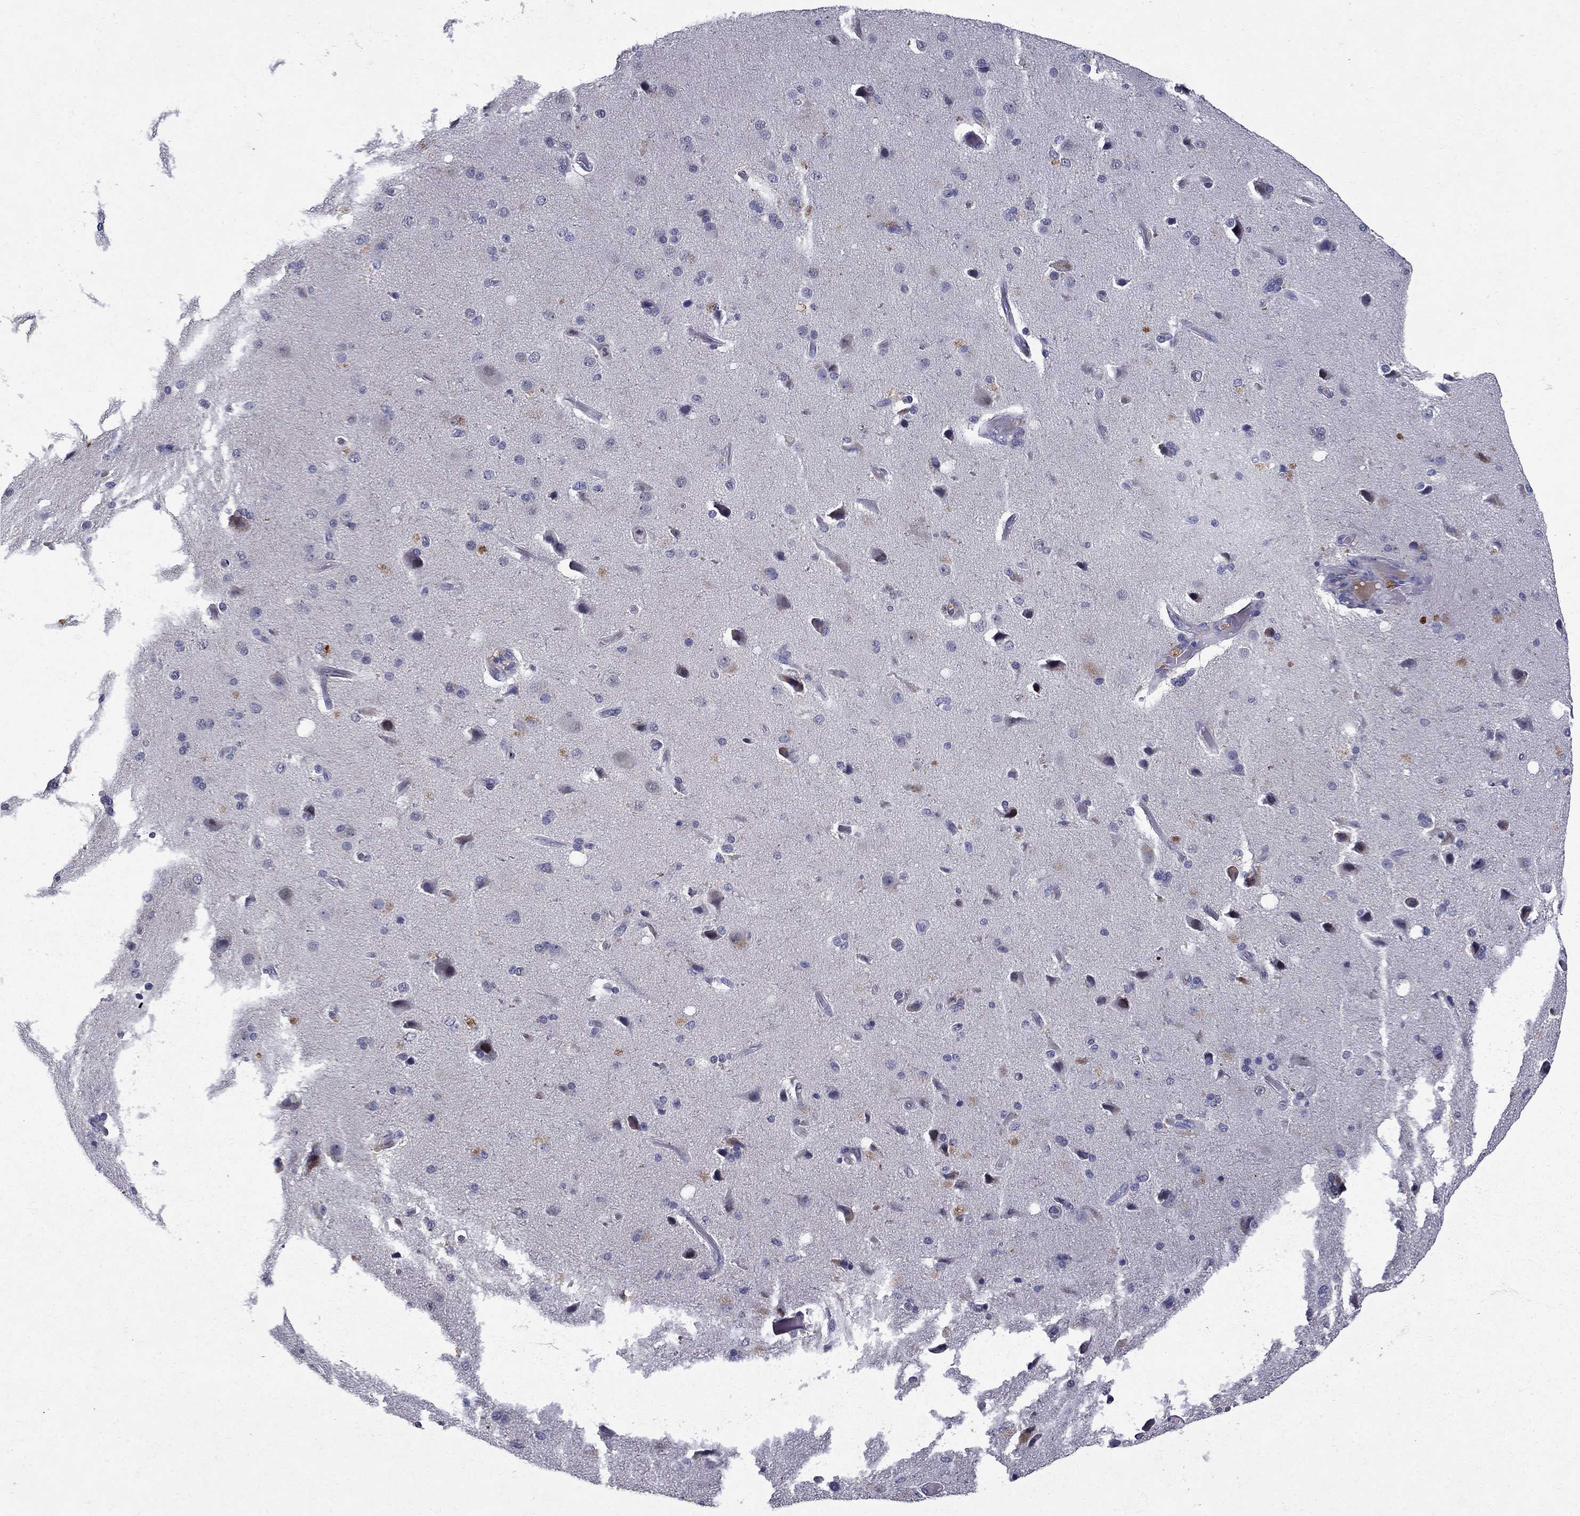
{"staining": {"intensity": "negative", "quantity": "none", "location": "none"}, "tissue": "cerebral cortex", "cell_type": "Endothelial cells", "image_type": "normal", "snomed": [{"axis": "morphology", "description": "Normal tissue, NOS"}, {"axis": "morphology", "description": "Glioma, malignant, High grade"}, {"axis": "topography", "description": "Cerebral cortex"}], "caption": "This is a photomicrograph of IHC staining of unremarkable cerebral cortex, which shows no positivity in endothelial cells.", "gene": "STAB2", "patient": {"sex": "male", "age": 77}}